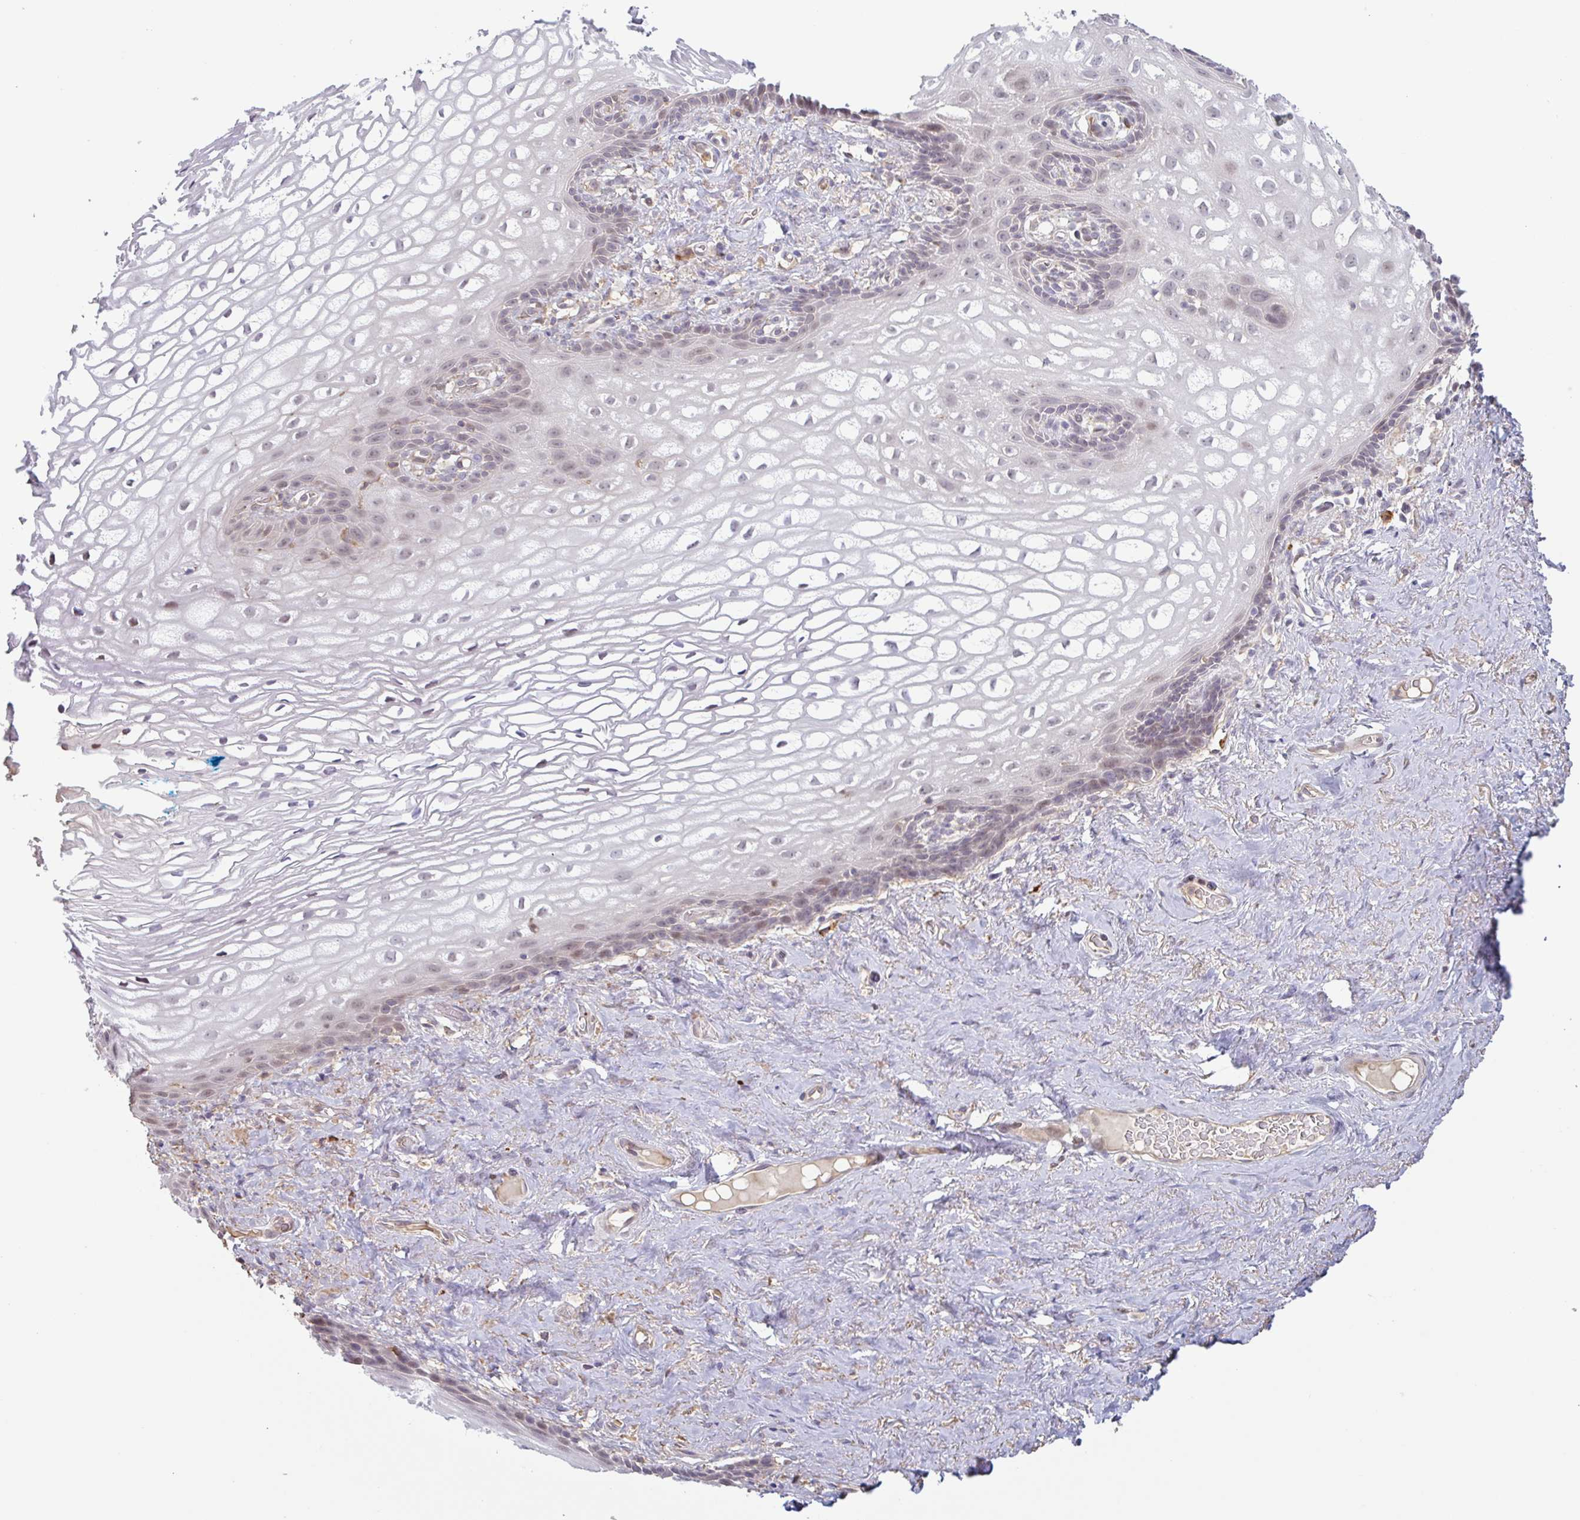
{"staining": {"intensity": "weak", "quantity": "25%-75%", "location": "nuclear"}, "tissue": "vagina", "cell_type": "Squamous epithelial cells", "image_type": "normal", "snomed": [{"axis": "morphology", "description": "Normal tissue, NOS"}, {"axis": "morphology", "description": "Adenocarcinoma, NOS"}, {"axis": "topography", "description": "Rectum"}, {"axis": "topography", "description": "Vagina"}, {"axis": "topography", "description": "Peripheral nerve tissue"}], "caption": "Protein expression by immunohistochemistry demonstrates weak nuclear staining in about 25%-75% of squamous epithelial cells in benign vagina.", "gene": "TAF1D", "patient": {"sex": "female", "age": 71}}